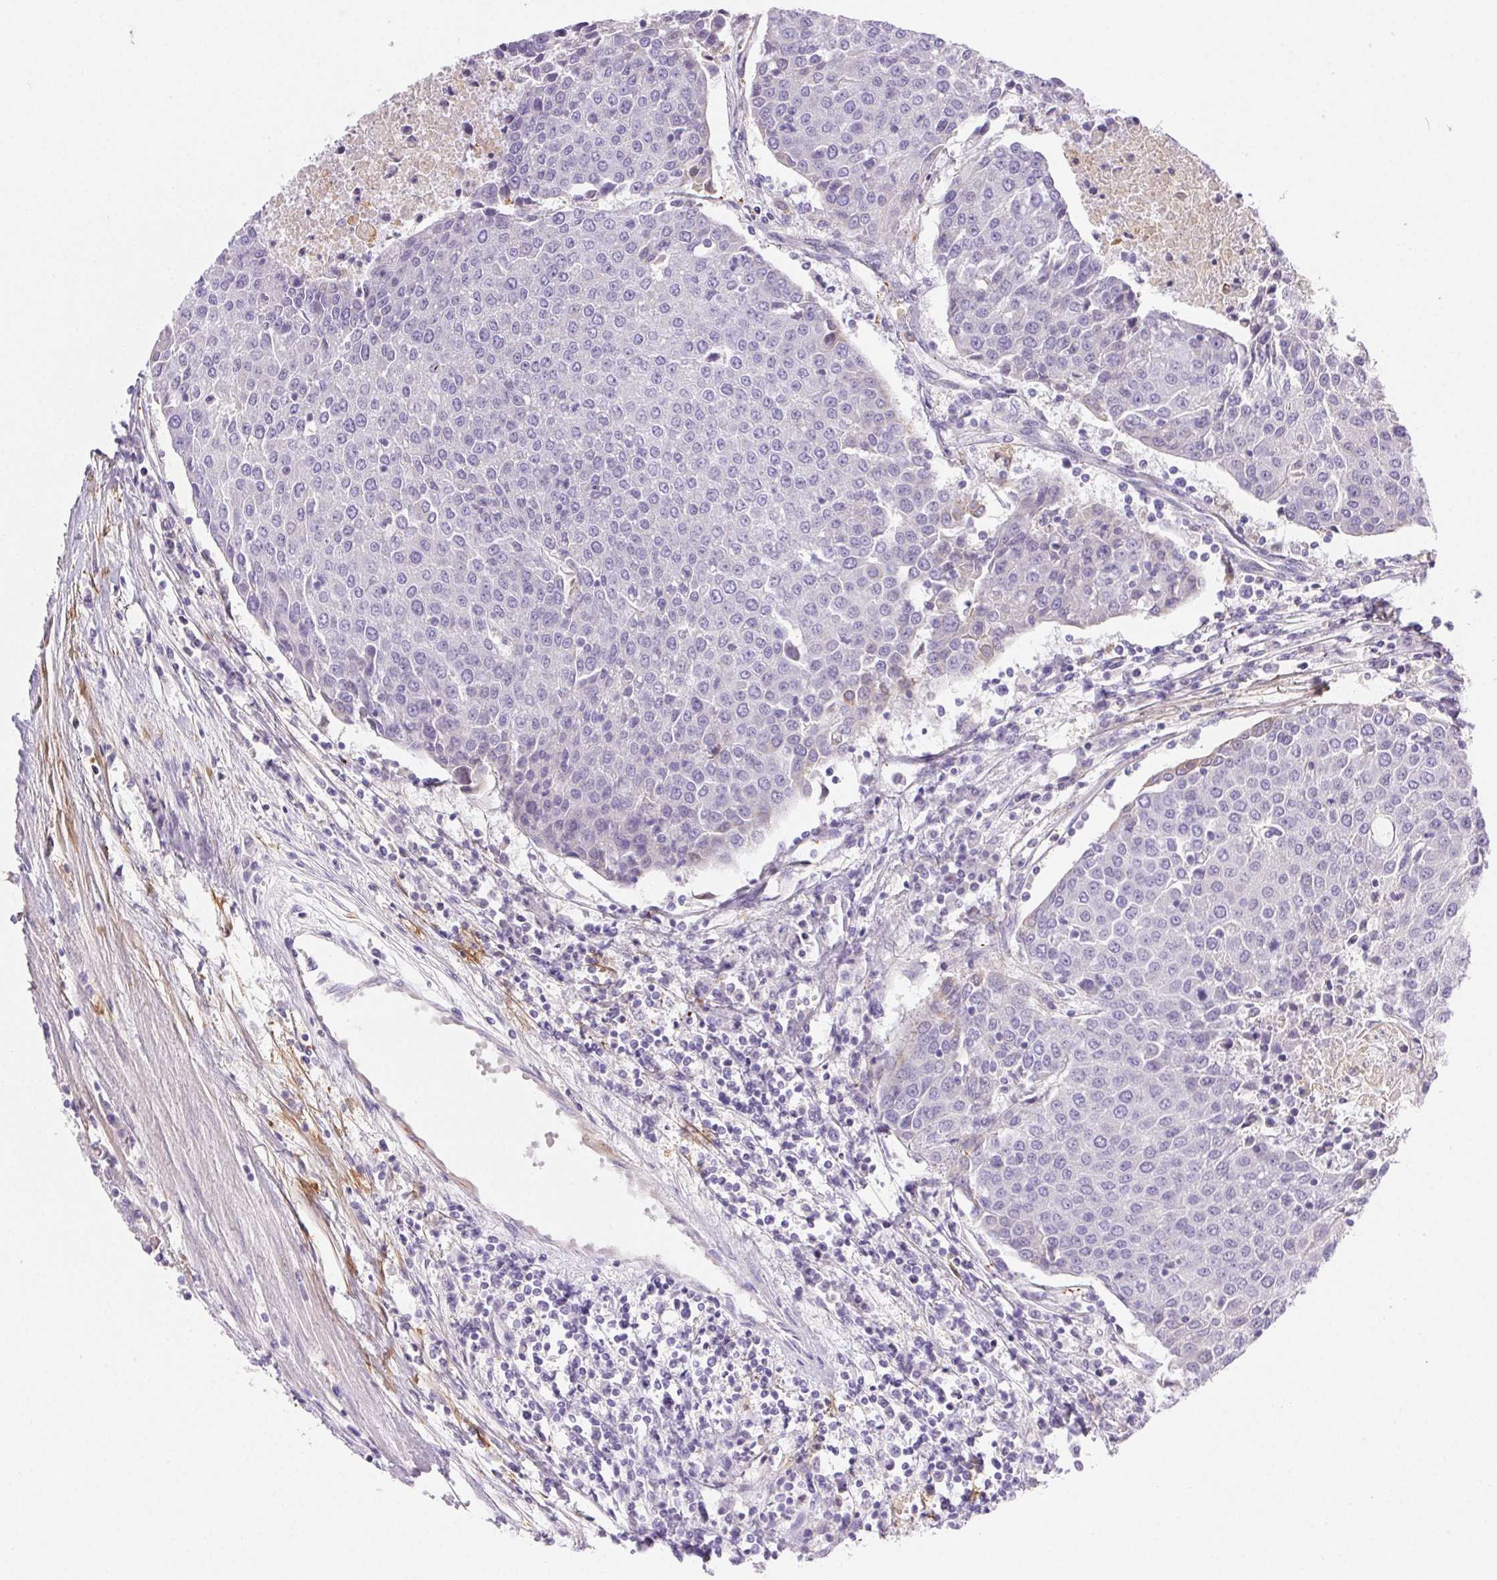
{"staining": {"intensity": "negative", "quantity": "none", "location": "none"}, "tissue": "urothelial cancer", "cell_type": "Tumor cells", "image_type": "cancer", "snomed": [{"axis": "morphology", "description": "Urothelial carcinoma, High grade"}, {"axis": "topography", "description": "Urinary bladder"}], "caption": "There is no significant positivity in tumor cells of high-grade urothelial carcinoma. (DAB immunohistochemistry (IHC) with hematoxylin counter stain).", "gene": "FGA", "patient": {"sex": "female", "age": 85}}